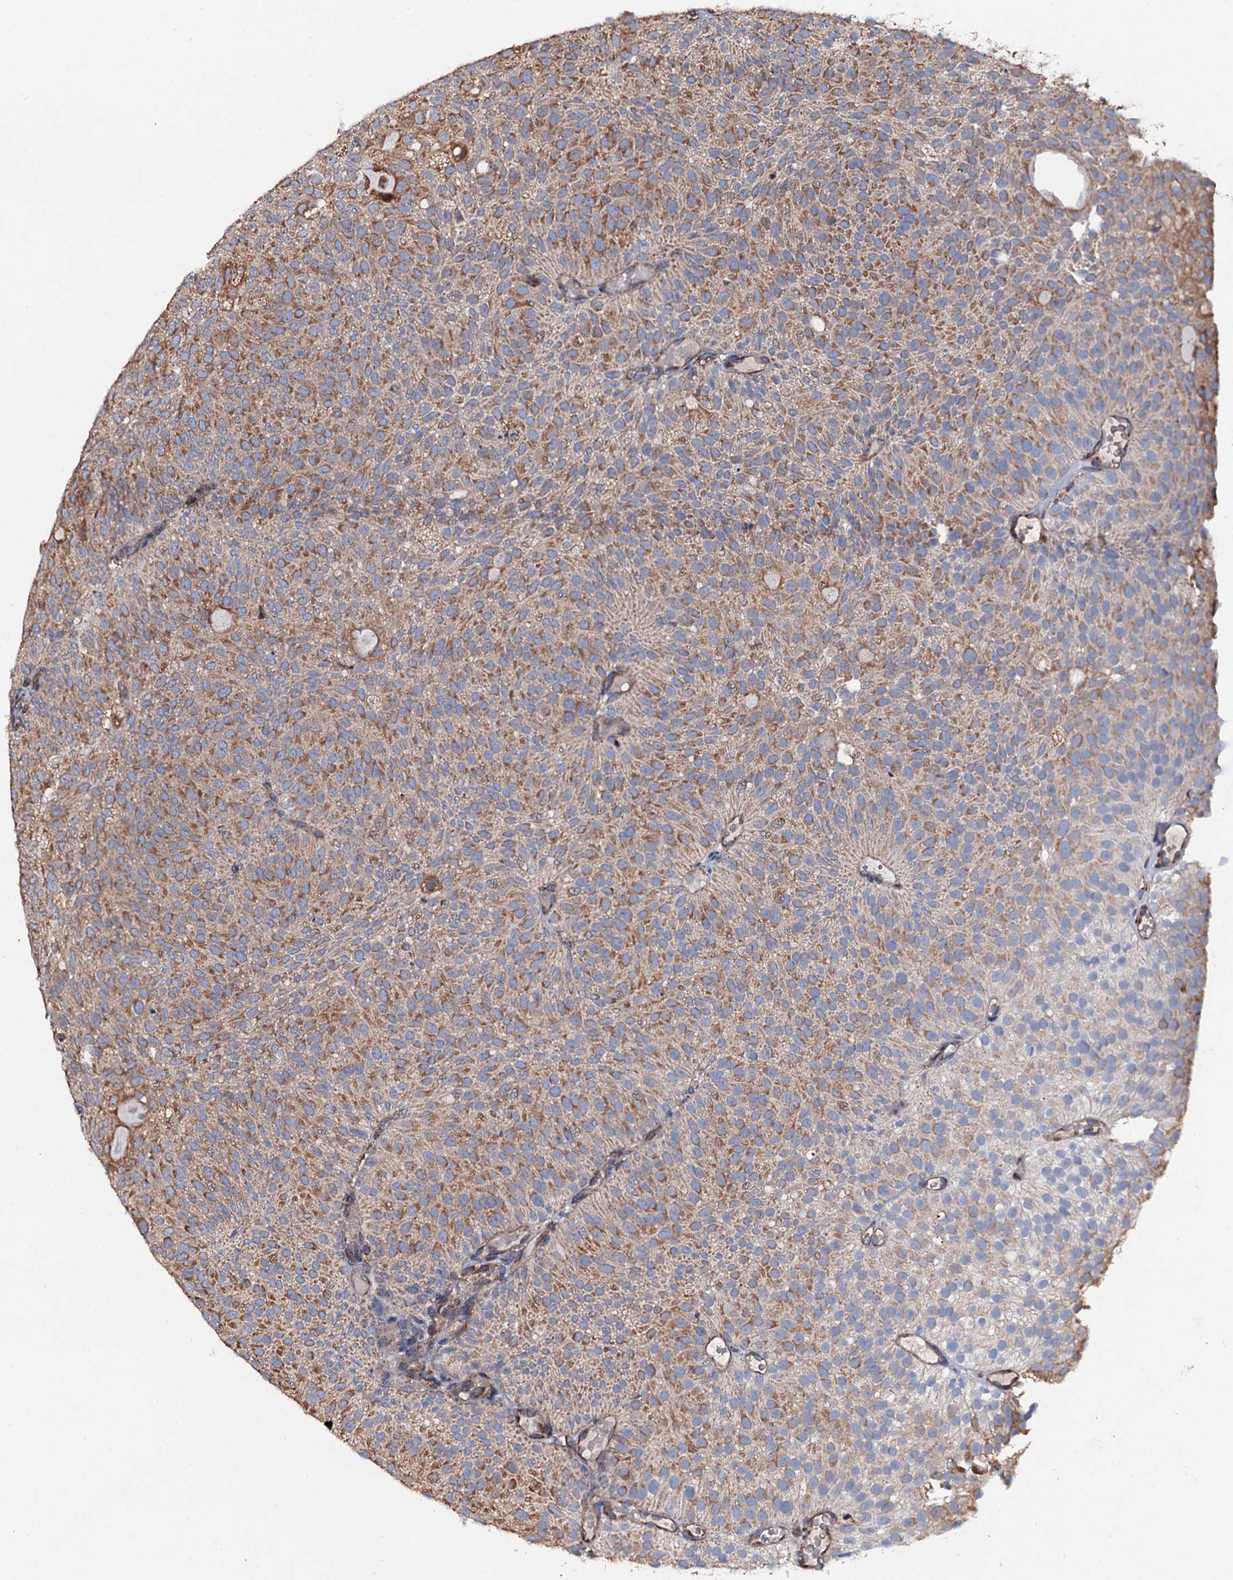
{"staining": {"intensity": "moderate", "quantity": ">75%", "location": "cytoplasmic/membranous"}, "tissue": "urothelial cancer", "cell_type": "Tumor cells", "image_type": "cancer", "snomed": [{"axis": "morphology", "description": "Urothelial carcinoma, Low grade"}, {"axis": "topography", "description": "Urinary bladder"}], "caption": "The immunohistochemical stain labels moderate cytoplasmic/membranous staining in tumor cells of urothelial cancer tissue. The staining is performed using DAB brown chromogen to label protein expression. The nuclei are counter-stained blue using hematoxylin.", "gene": "RAB12", "patient": {"sex": "male", "age": 78}}